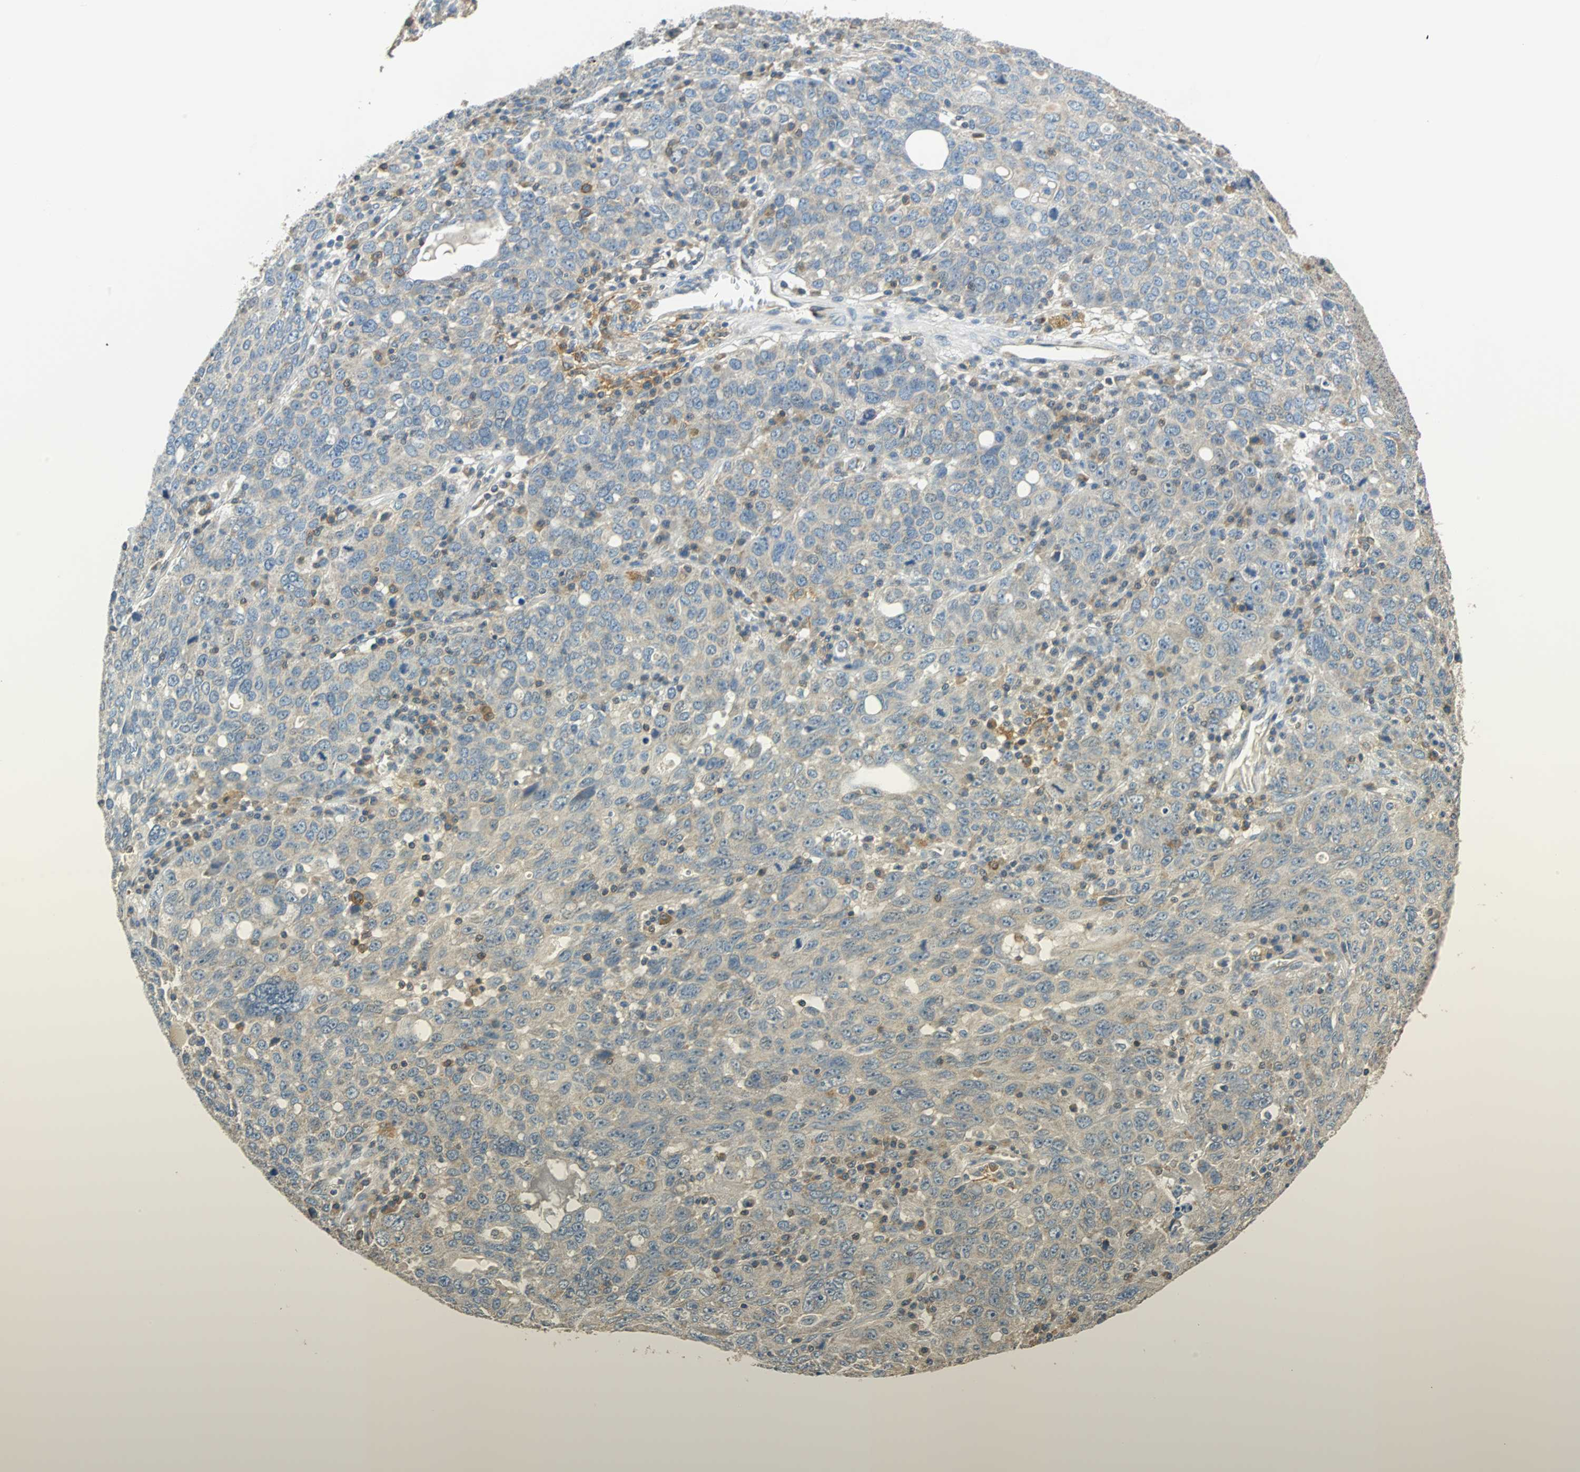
{"staining": {"intensity": "weak", "quantity": ">75%", "location": "cytoplasmic/membranous"}, "tissue": "ovarian cancer", "cell_type": "Tumor cells", "image_type": "cancer", "snomed": [{"axis": "morphology", "description": "Carcinoma, endometroid"}, {"axis": "topography", "description": "Ovary"}], "caption": "DAB (3,3'-diaminobenzidine) immunohistochemical staining of ovarian cancer (endometroid carcinoma) displays weak cytoplasmic/membranous protein positivity in approximately >75% of tumor cells. (DAB (3,3'-diaminobenzidine) = brown stain, brightfield microscopy at high magnification).", "gene": "CPA3", "patient": {"sex": "female", "age": 62}}